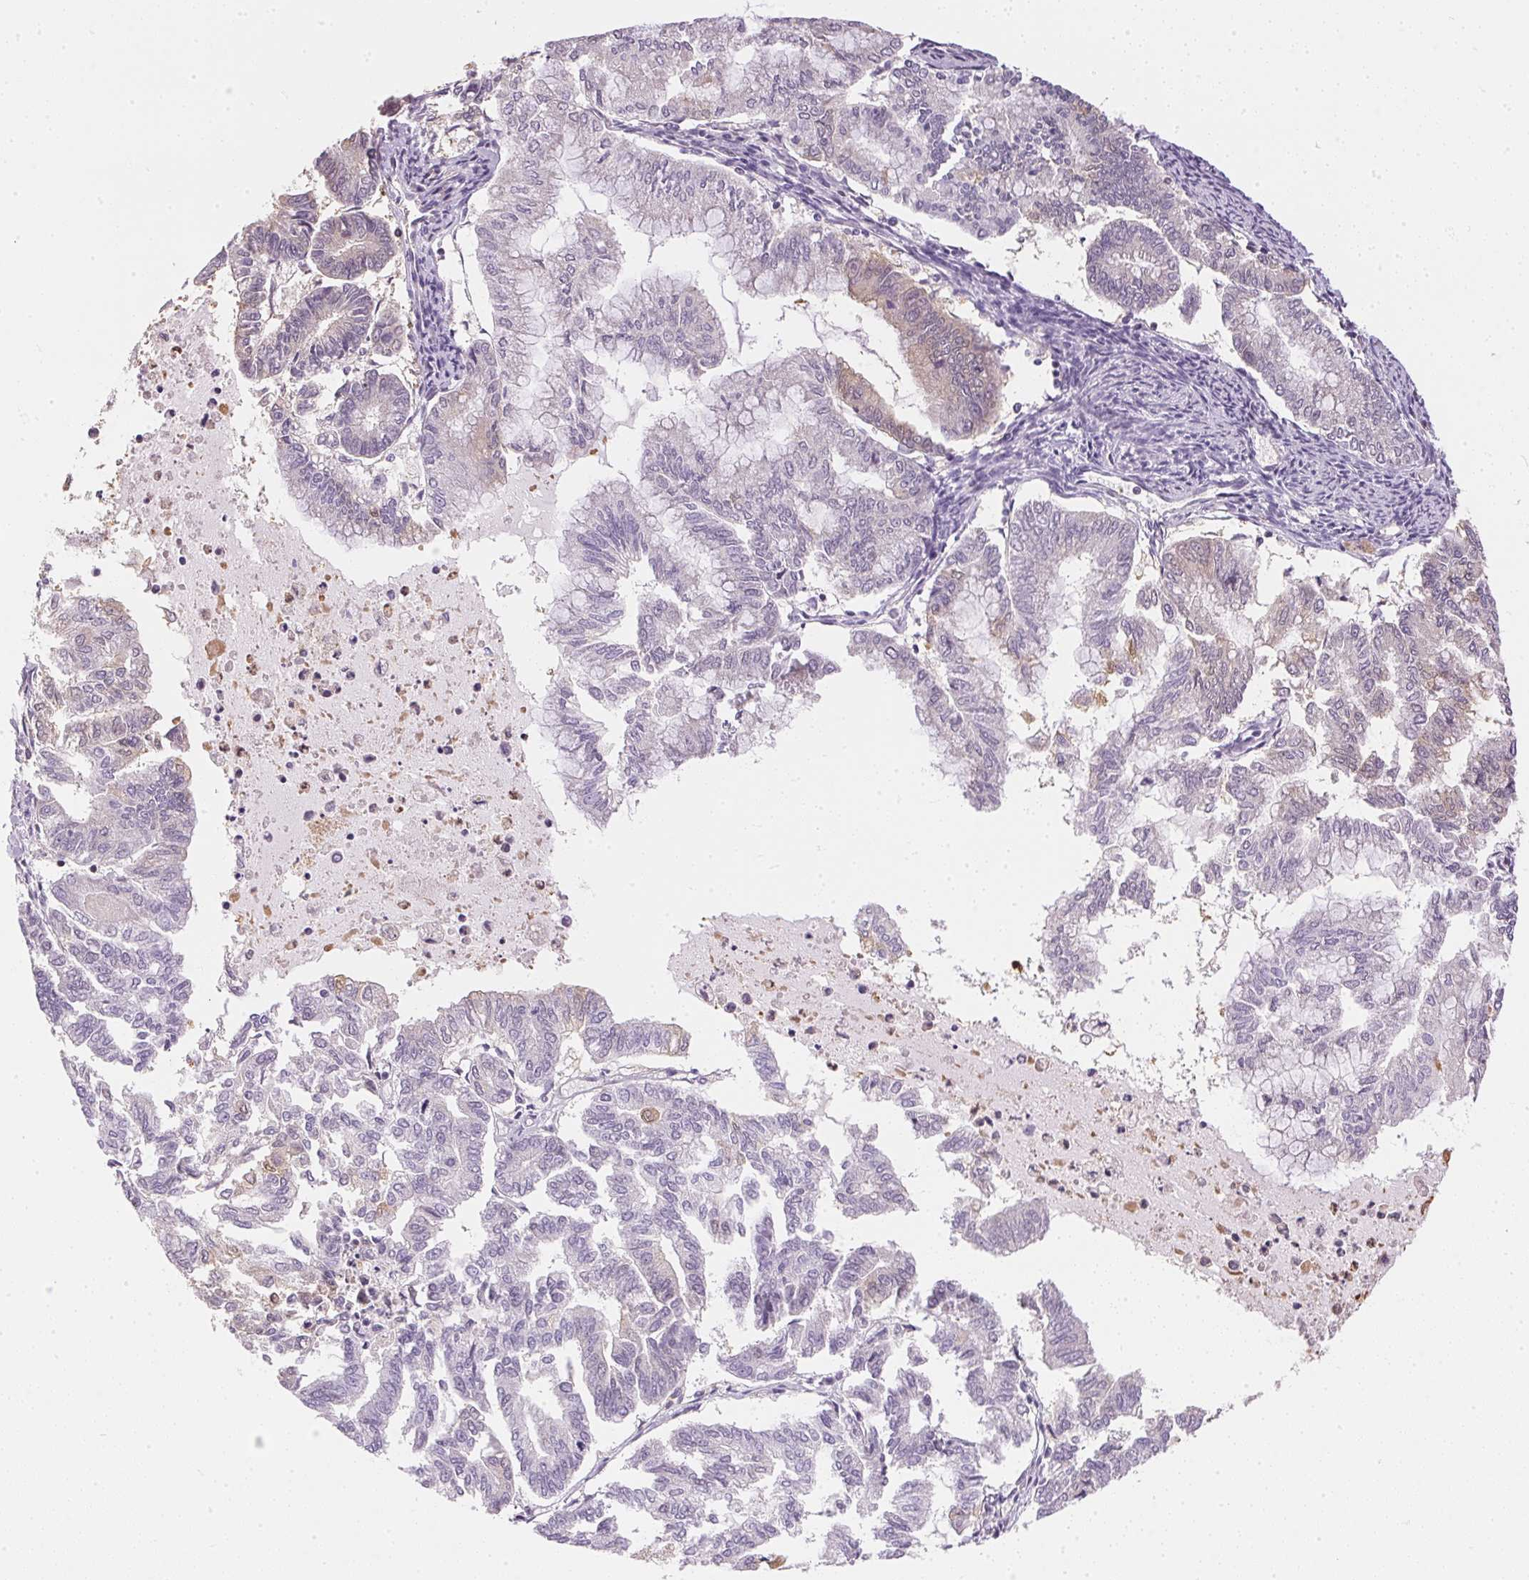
{"staining": {"intensity": "negative", "quantity": "none", "location": "none"}, "tissue": "endometrial cancer", "cell_type": "Tumor cells", "image_type": "cancer", "snomed": [{"axis": "morphology", "description": "Adenocarcinoma, NOS"}, {"axis": "topography", "description": "Endometrium"}], "caption": "Human endometrial cancer (adenocarcinoma) stained for a protein using immunohistochemistry shows no expression in tumor cells.", "gene": "S100A3", "patient": {"sex": "female", "age": 79}}